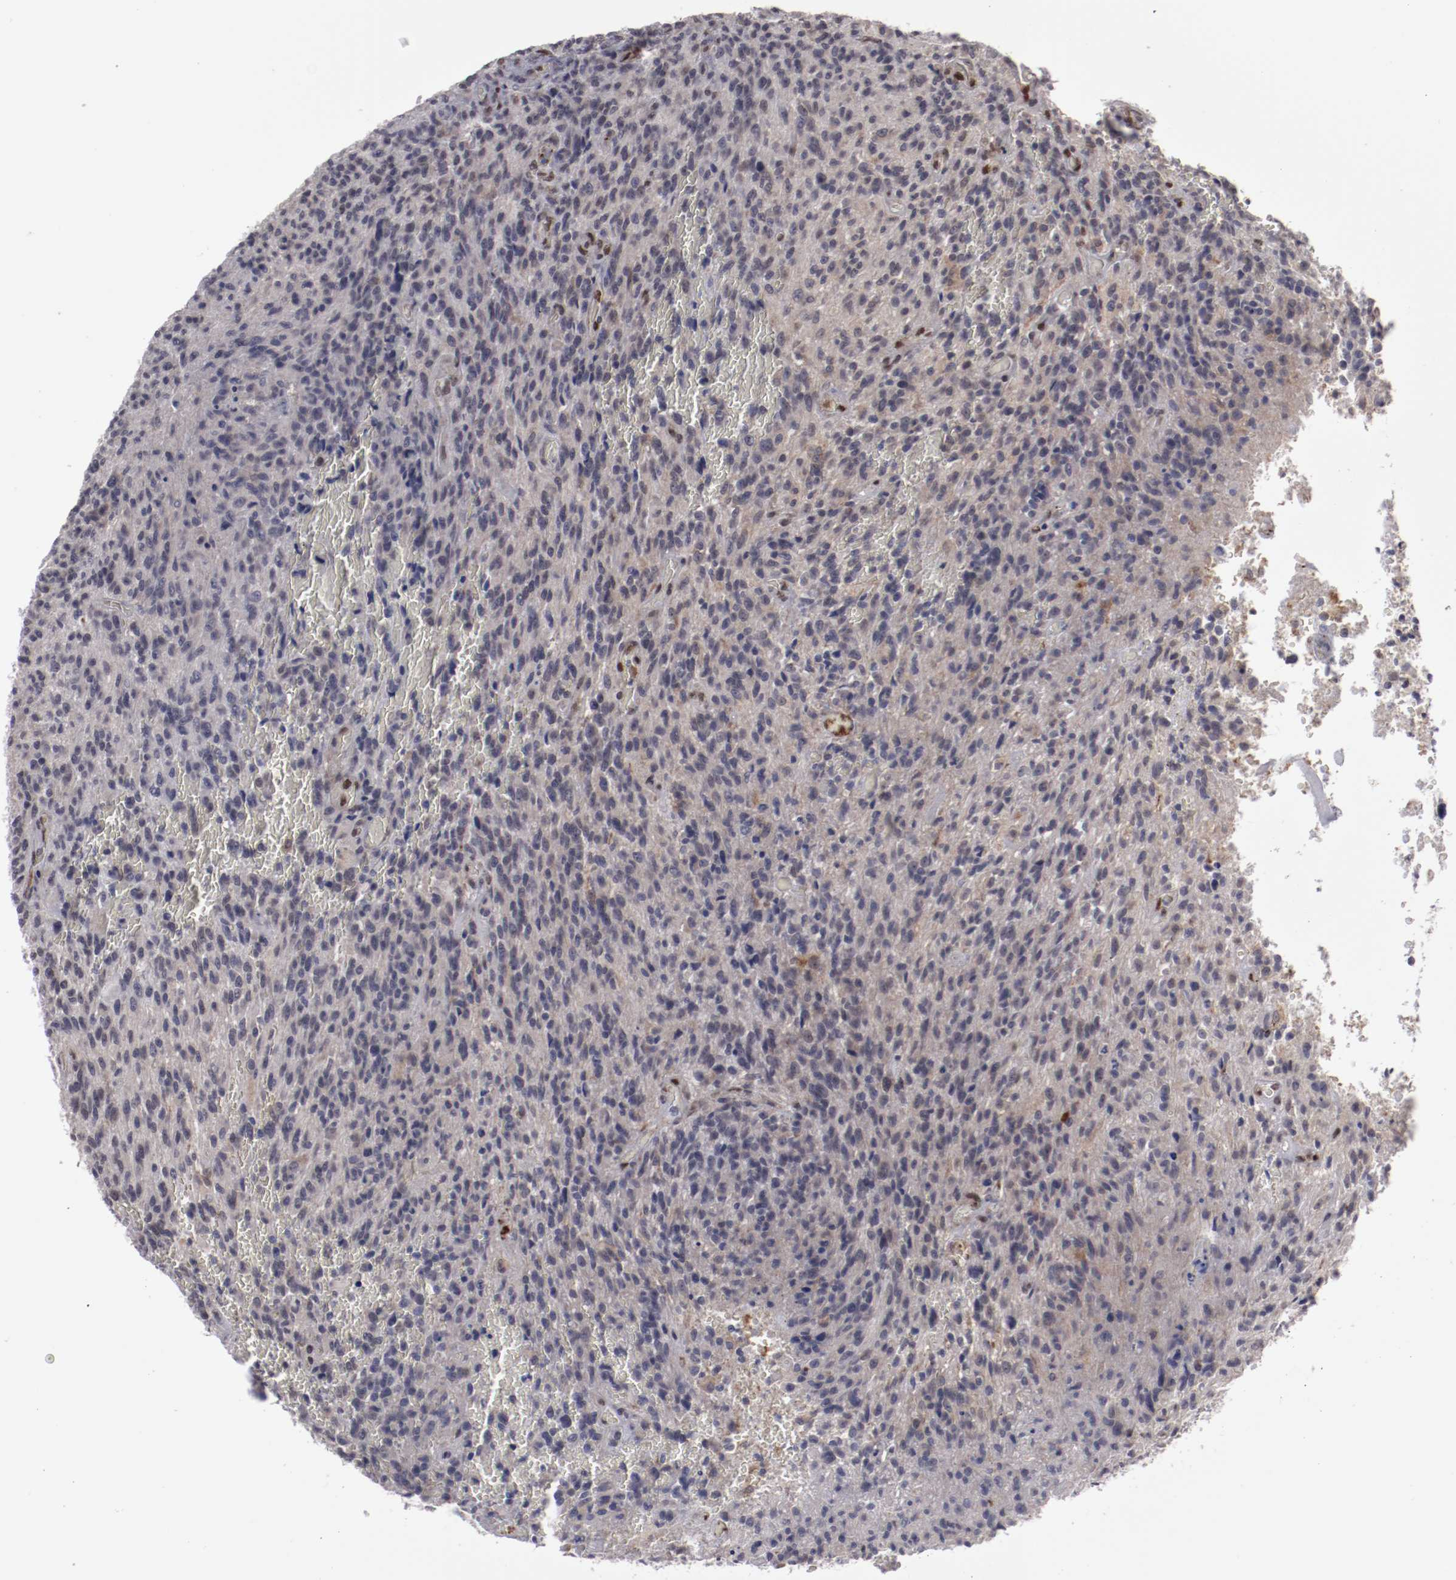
{"staining": {"intensity": "weak", "quantity": "<25%", "location": "cytoplasmic/membranous,nuclear"}, "tissue": "glioma", "cell_type": "Tumor cells", "image_type": "cancer", "snomed": [{"axis": "morphology", "description": "Normal tissue, NOS"}, {"axis": "morphology", "description": "Glioma, malignant, High grade"}, {"axis": "topography", "description": "Cerebral cortex"}], "caption": "Glioma stained for a protein using immunohistochemistry reveals no expression tumor cells.", "gene": "LEF1", "patient": {"sex": "male", "age": 56}}